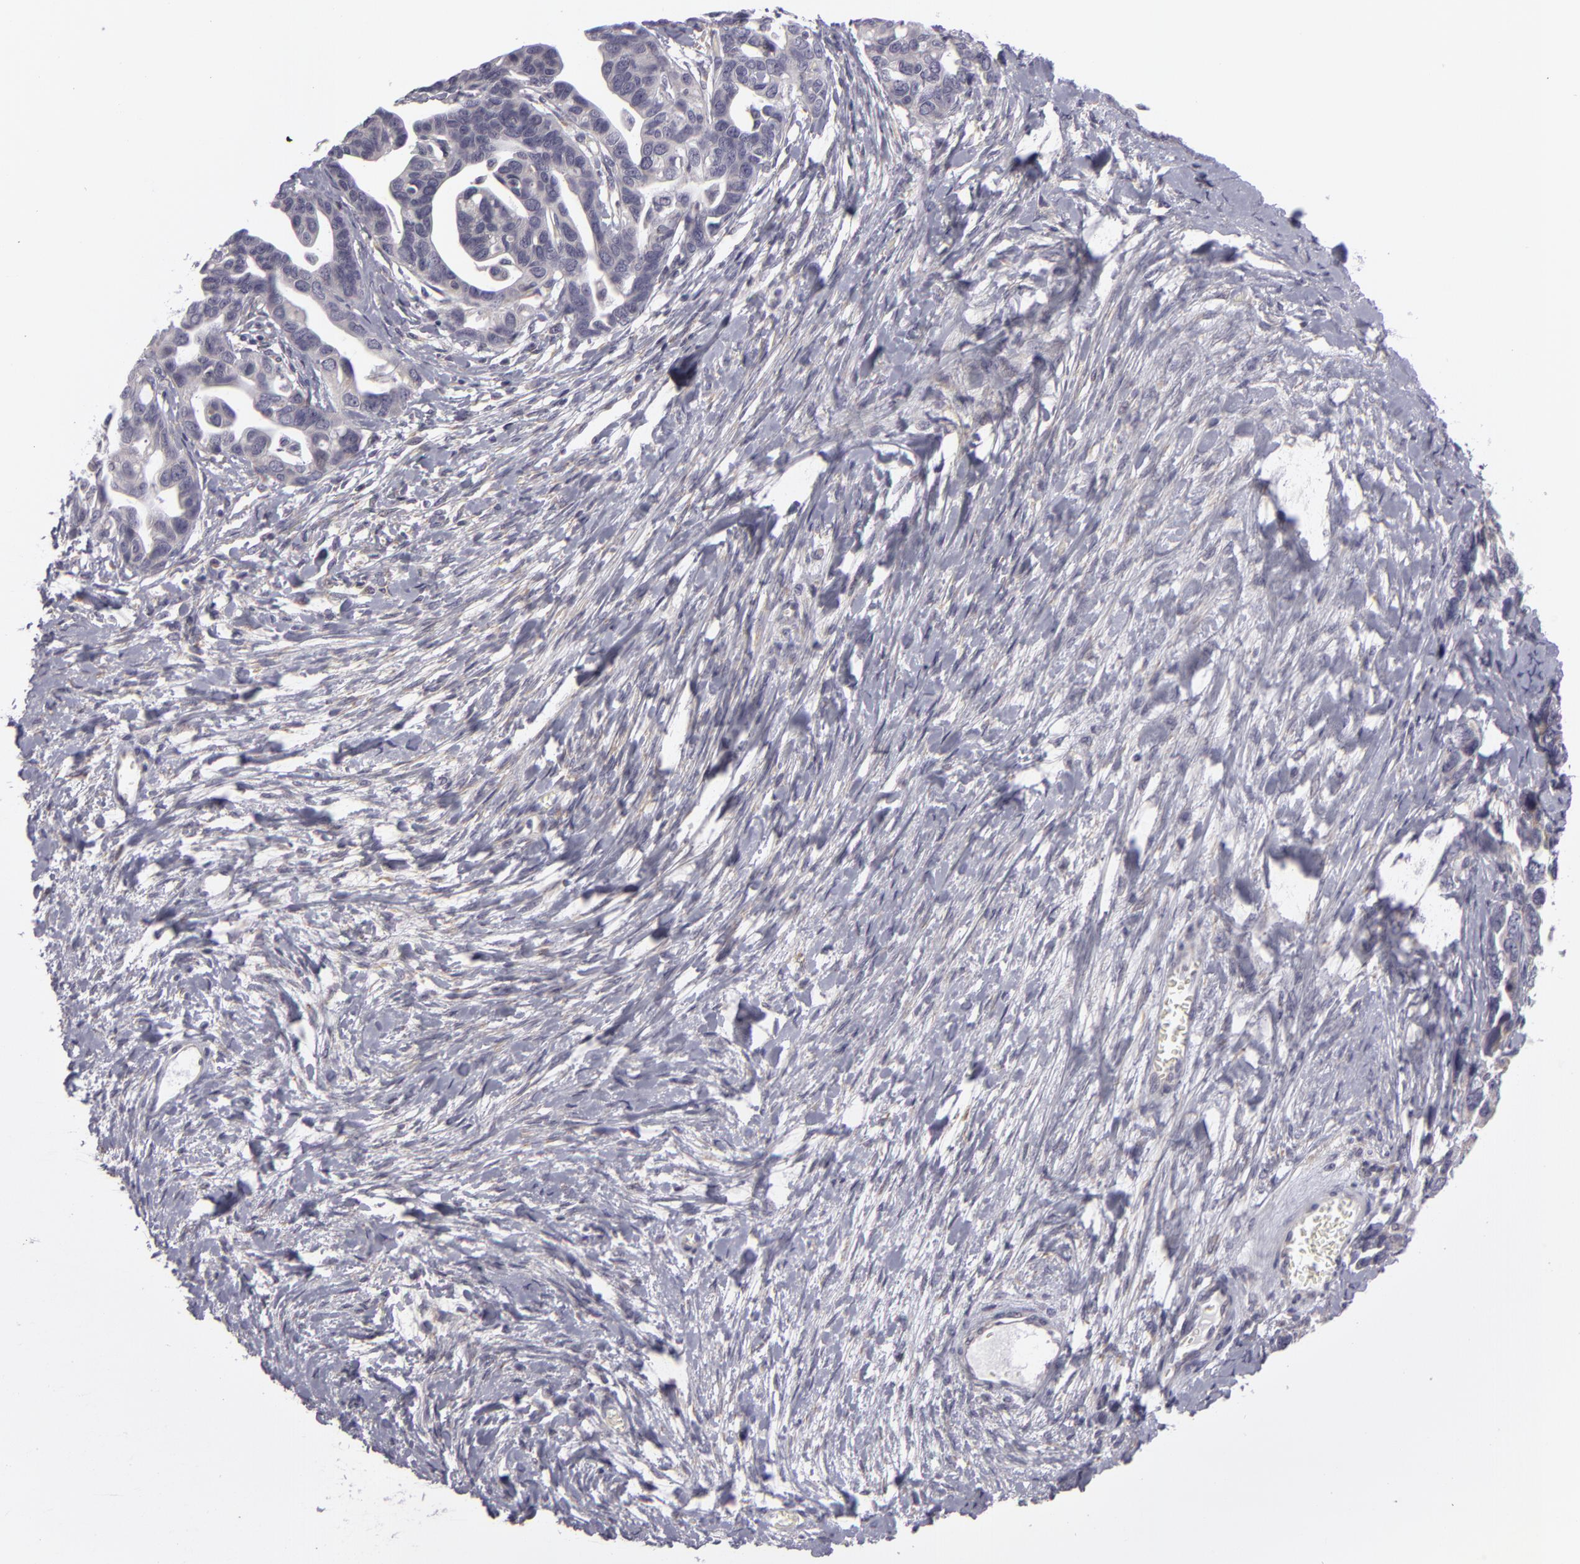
{"staining": {"intensity": "negative", "quantity": "none", "location": "none"}, "tissue": "ovarian cancer", "cell_type": "Tumor cells", "image_type": "cancer", "snomed": [{"axis": "morphology", "description": "Cystadenocarcinoma, serous, NOS"}, {"axis": "topography", "description": "Ovary"}], "caption": "Tumor cells show no significant staining in serous cystadenocarcinoma (ovarian). The staining was performed using DAB (3,3'-diaminobenzidine) to visualize the protein expression in brown, while the nuclei were stained in blue with hematoxylin (Magnification: 20x).", "gene": "ATP2B3", "patient": {"sex": "female", "age": 69}}